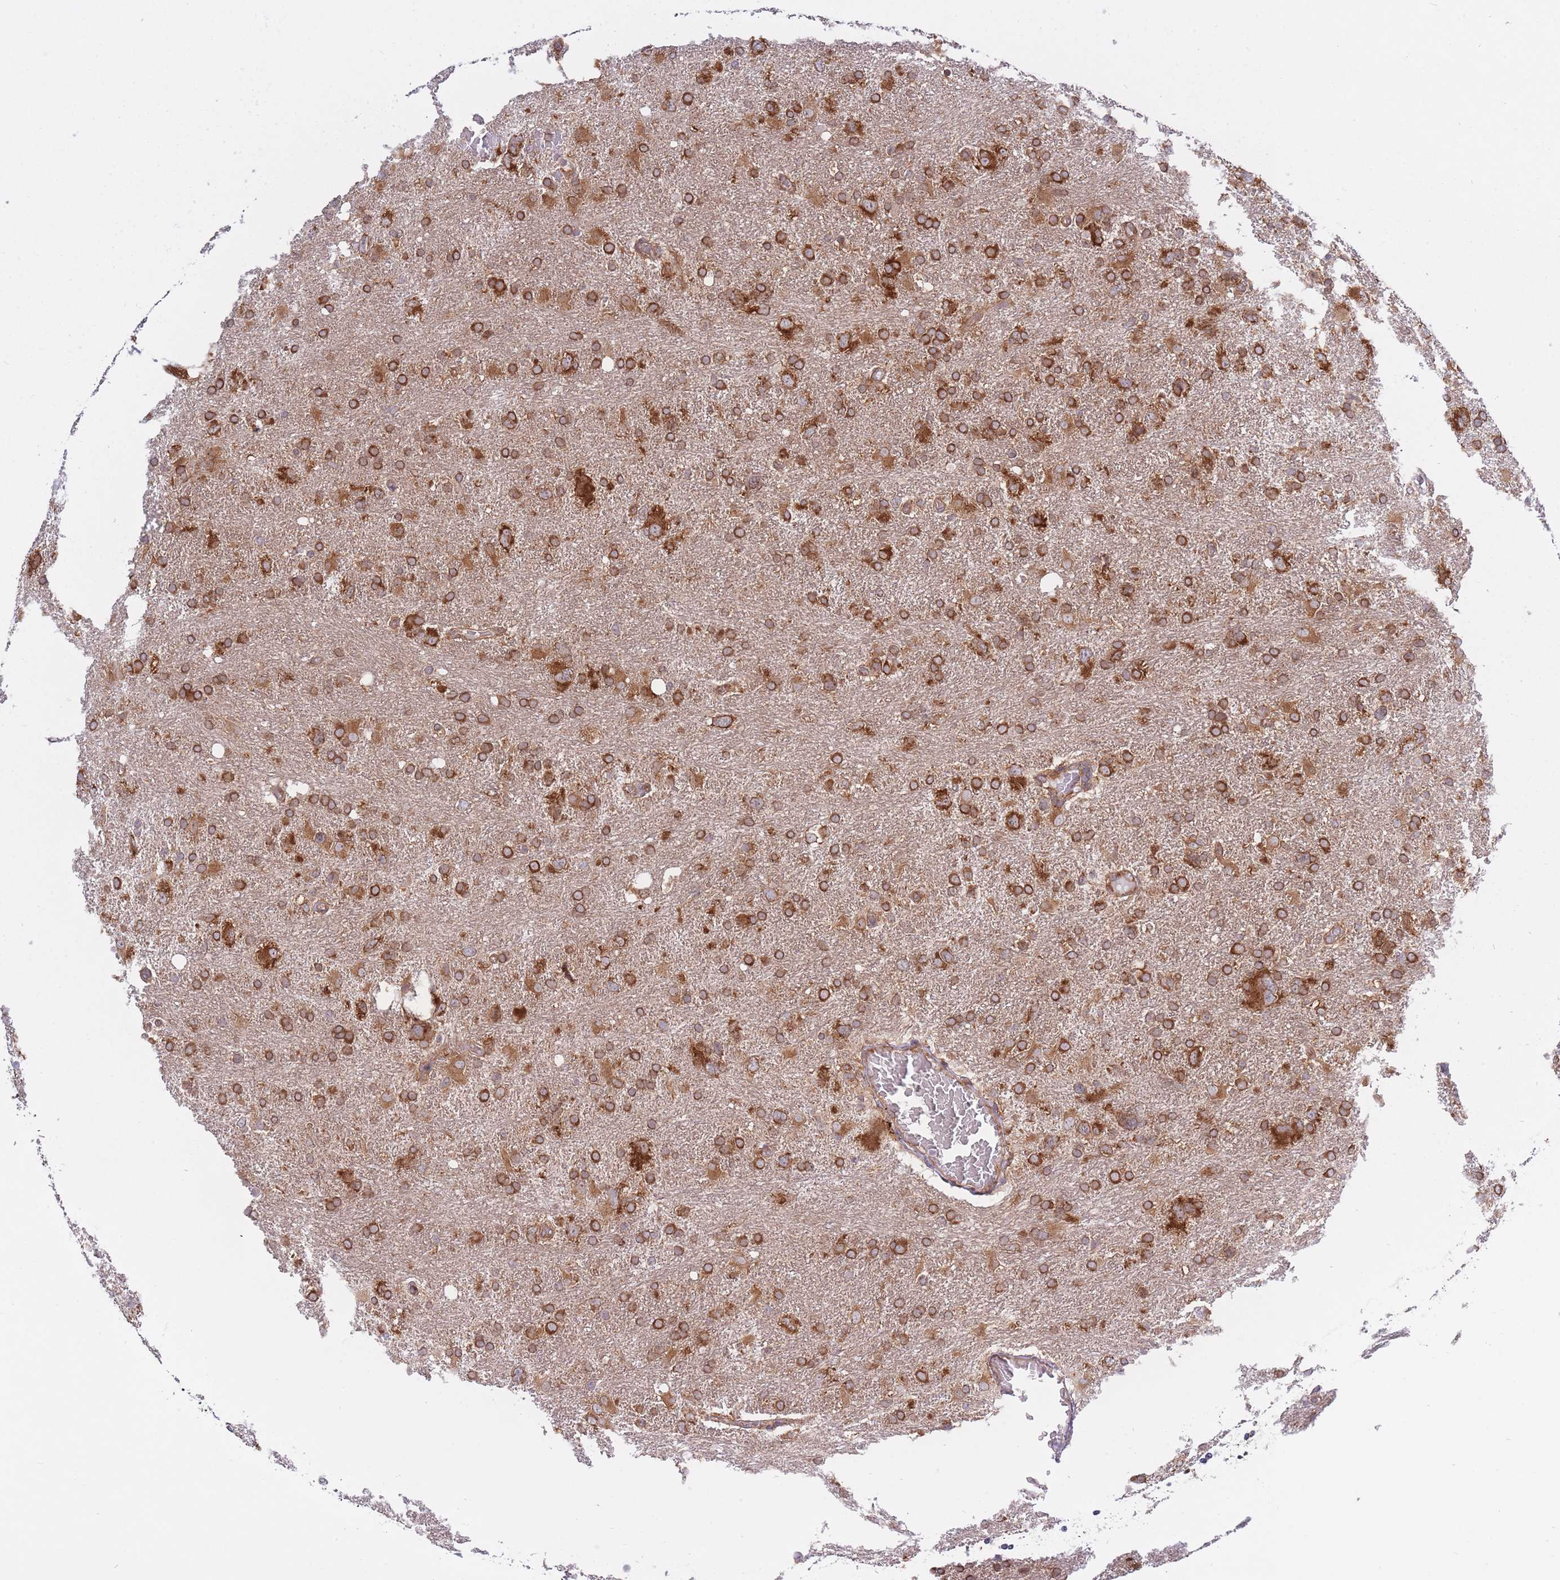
{"staining": {"intensity": "strong", "quantity": ">75%", "location": "cytoplasmic/membranous"}, "tissue": "glioma", "cell_type": "Tumor cells", "image_type": "cancer", "snomed": [{"axis": "morphology", "description": "Glioma, malignant, High grade"}, {"axis": "topography", "description": "Brain"}], "caption": "This is a photomicrograph of immunohistochemistry (IHC) staining of malignant glioma (high-grade), which shows strong staining in the cytoplasmic/membranous of tumor cells.", "gene": "CCDC124", "patient": {"sex": "male", "age": 61}}